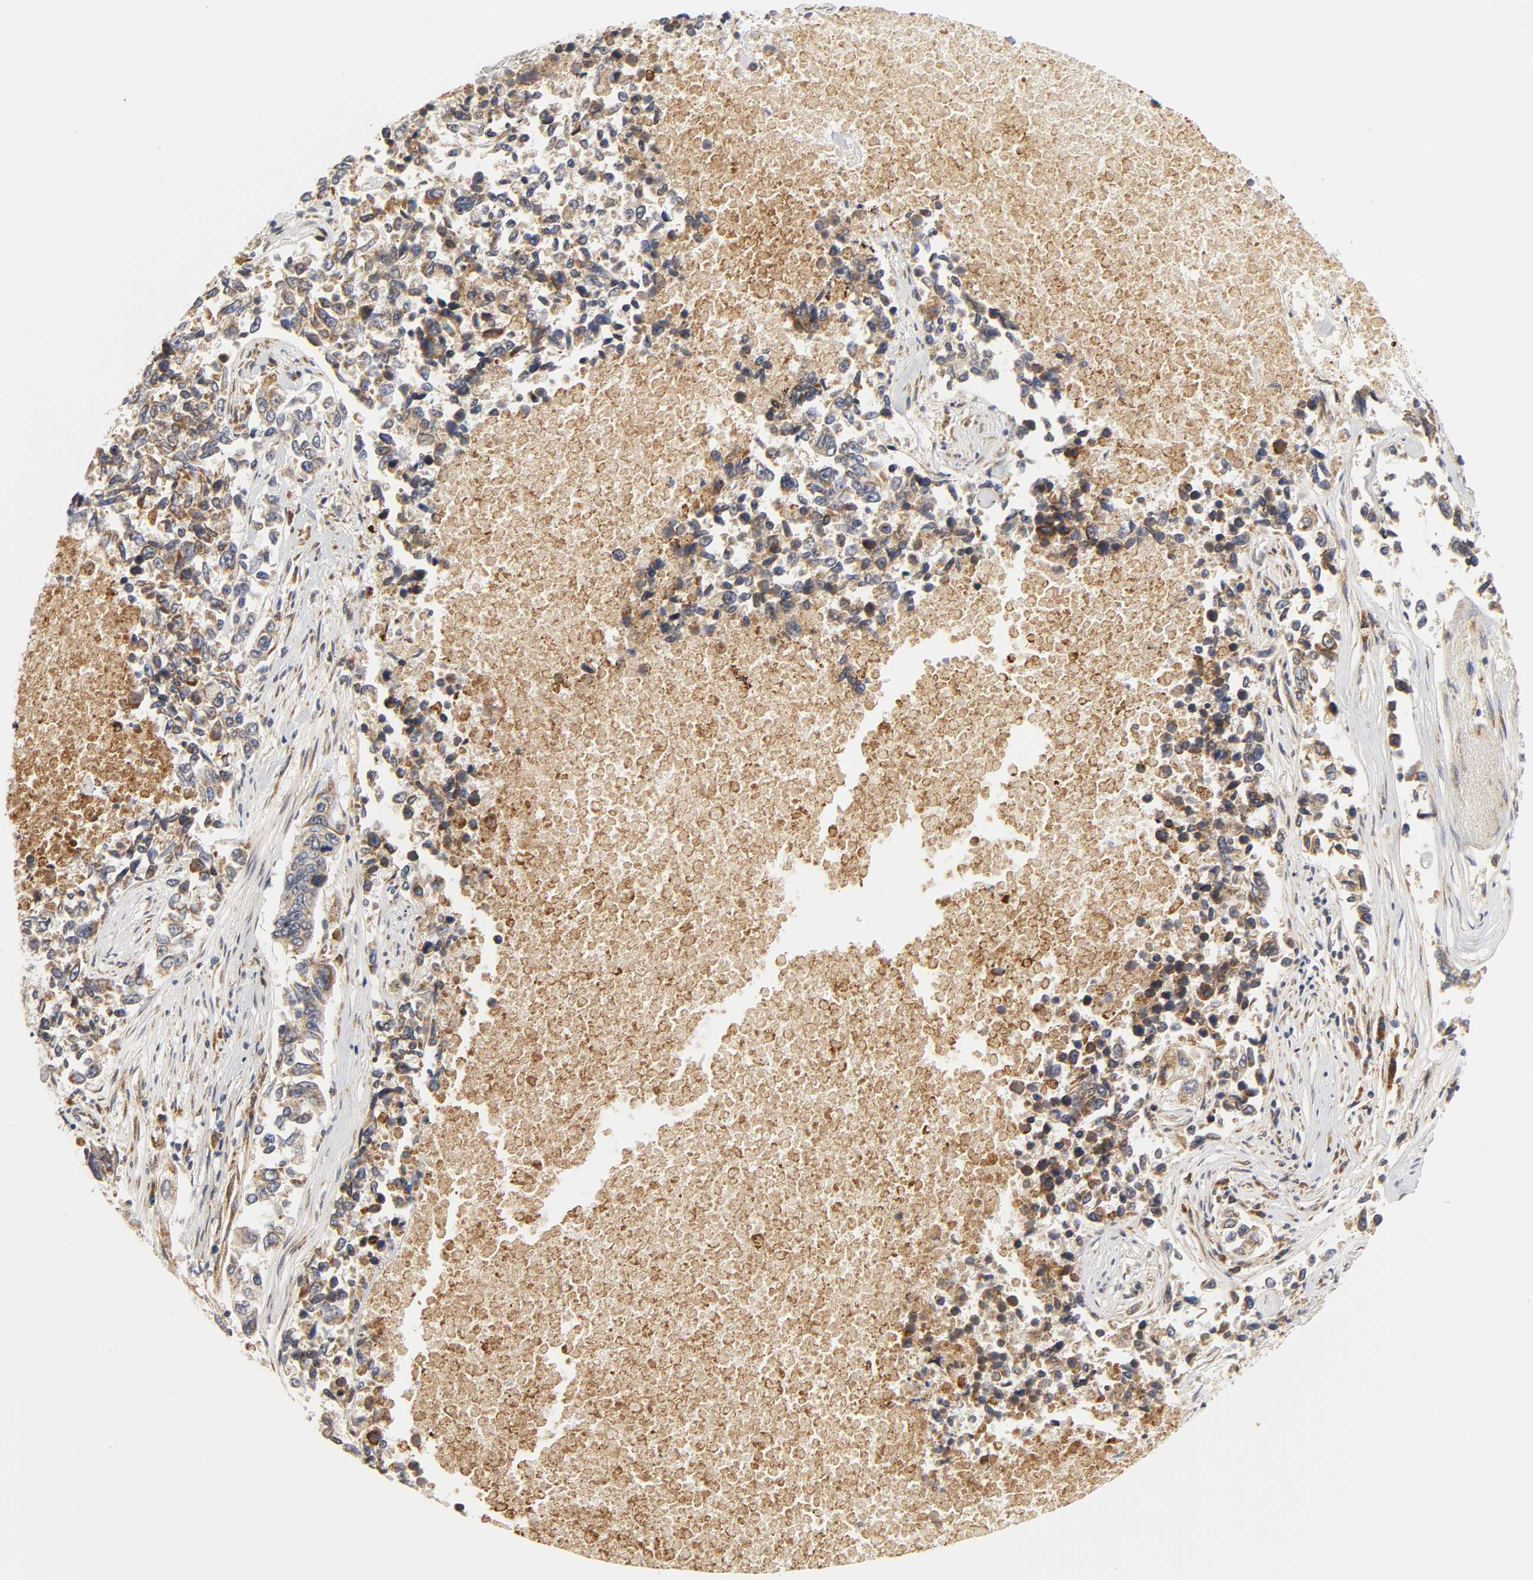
{"staining": {"intensity": "moderate", "quantity": ">75%", "location": "cytoplasmic/membranous"}, "tissue": "lung cancer", "cell_type": "Tumor cells", "image_type": "cancer", "snomed": [{"axis": "morphology", "description": "Adenocarcinoma, NOS"}, {"axis": "topography", "description": "Lung"}], "caption": "High-magnification brightfield microscopy of adenocarcinoma (lung) stained with DAB (3,3'-diaminobenzidine) (brown) and counterstained with hematoxylin (blue). tumor cells exhibit moderate cytoplasmic/membranous positivity is identified in about>75% of cells.", "gene": "BAX", "patient": {"sex": "male", "age": 84}}